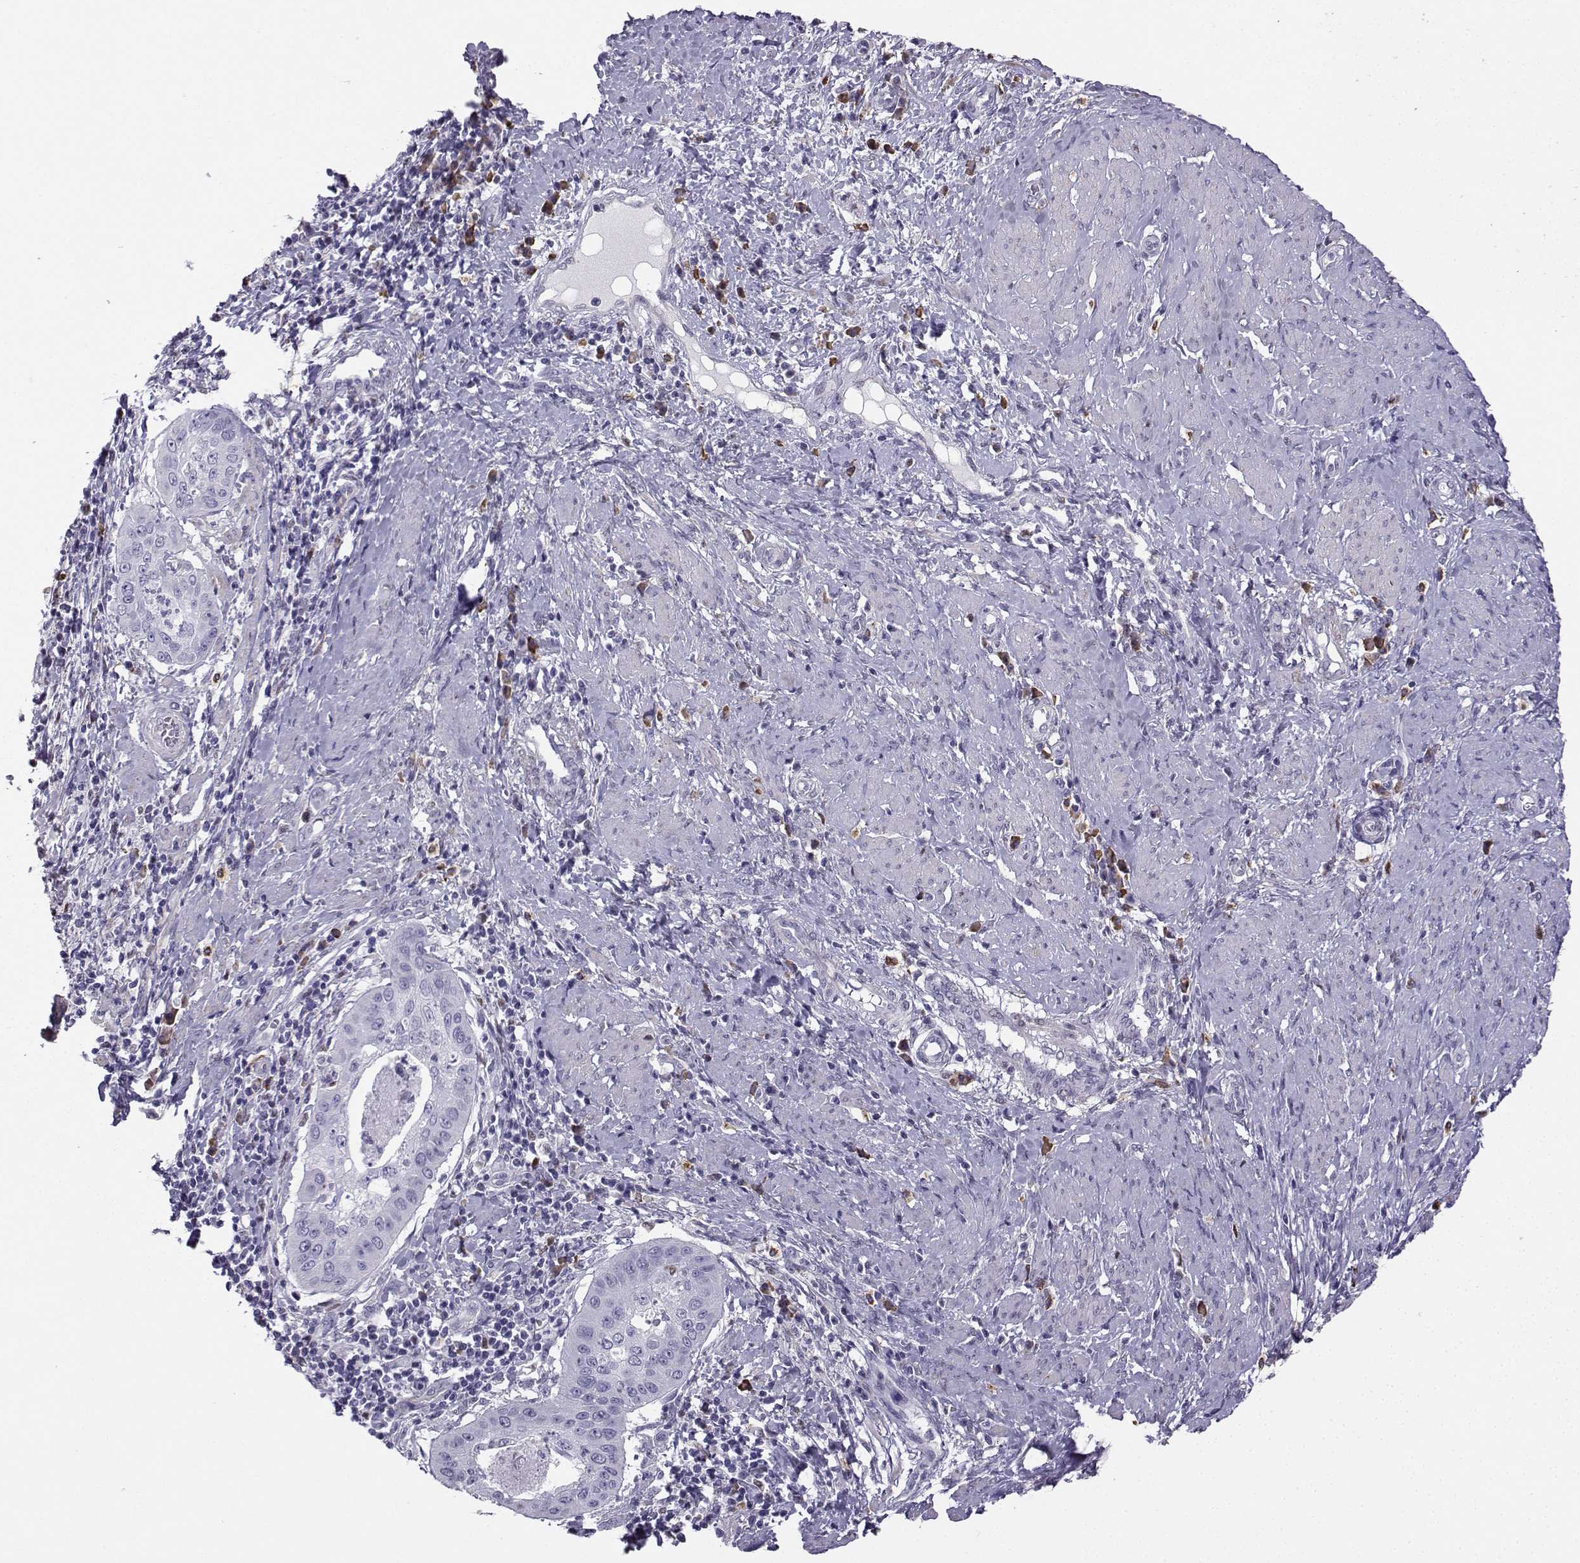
{"staining": {"intensity": "negative", "quantity": "none", "location": "none"}, "tissue": "cervical cancer", "cell_type": "Tumor cells", "image_type": "cancer", "snomed": [{"axis": "morphology", "description": "Squamous cell carcinoma, NOS"}, {"axis": "topography", "description": "Cervix"}], "caption": "The micrograph displays no staining of tumor cells in cervical cancer. Brightfield microscopy of immunohistochemistry (IHC) stained with DAB (brown) and hematoxylin (blue), captured at high magnification.", "gene": "DCLK3", "patient": {"sex": "female", "age": 39}}